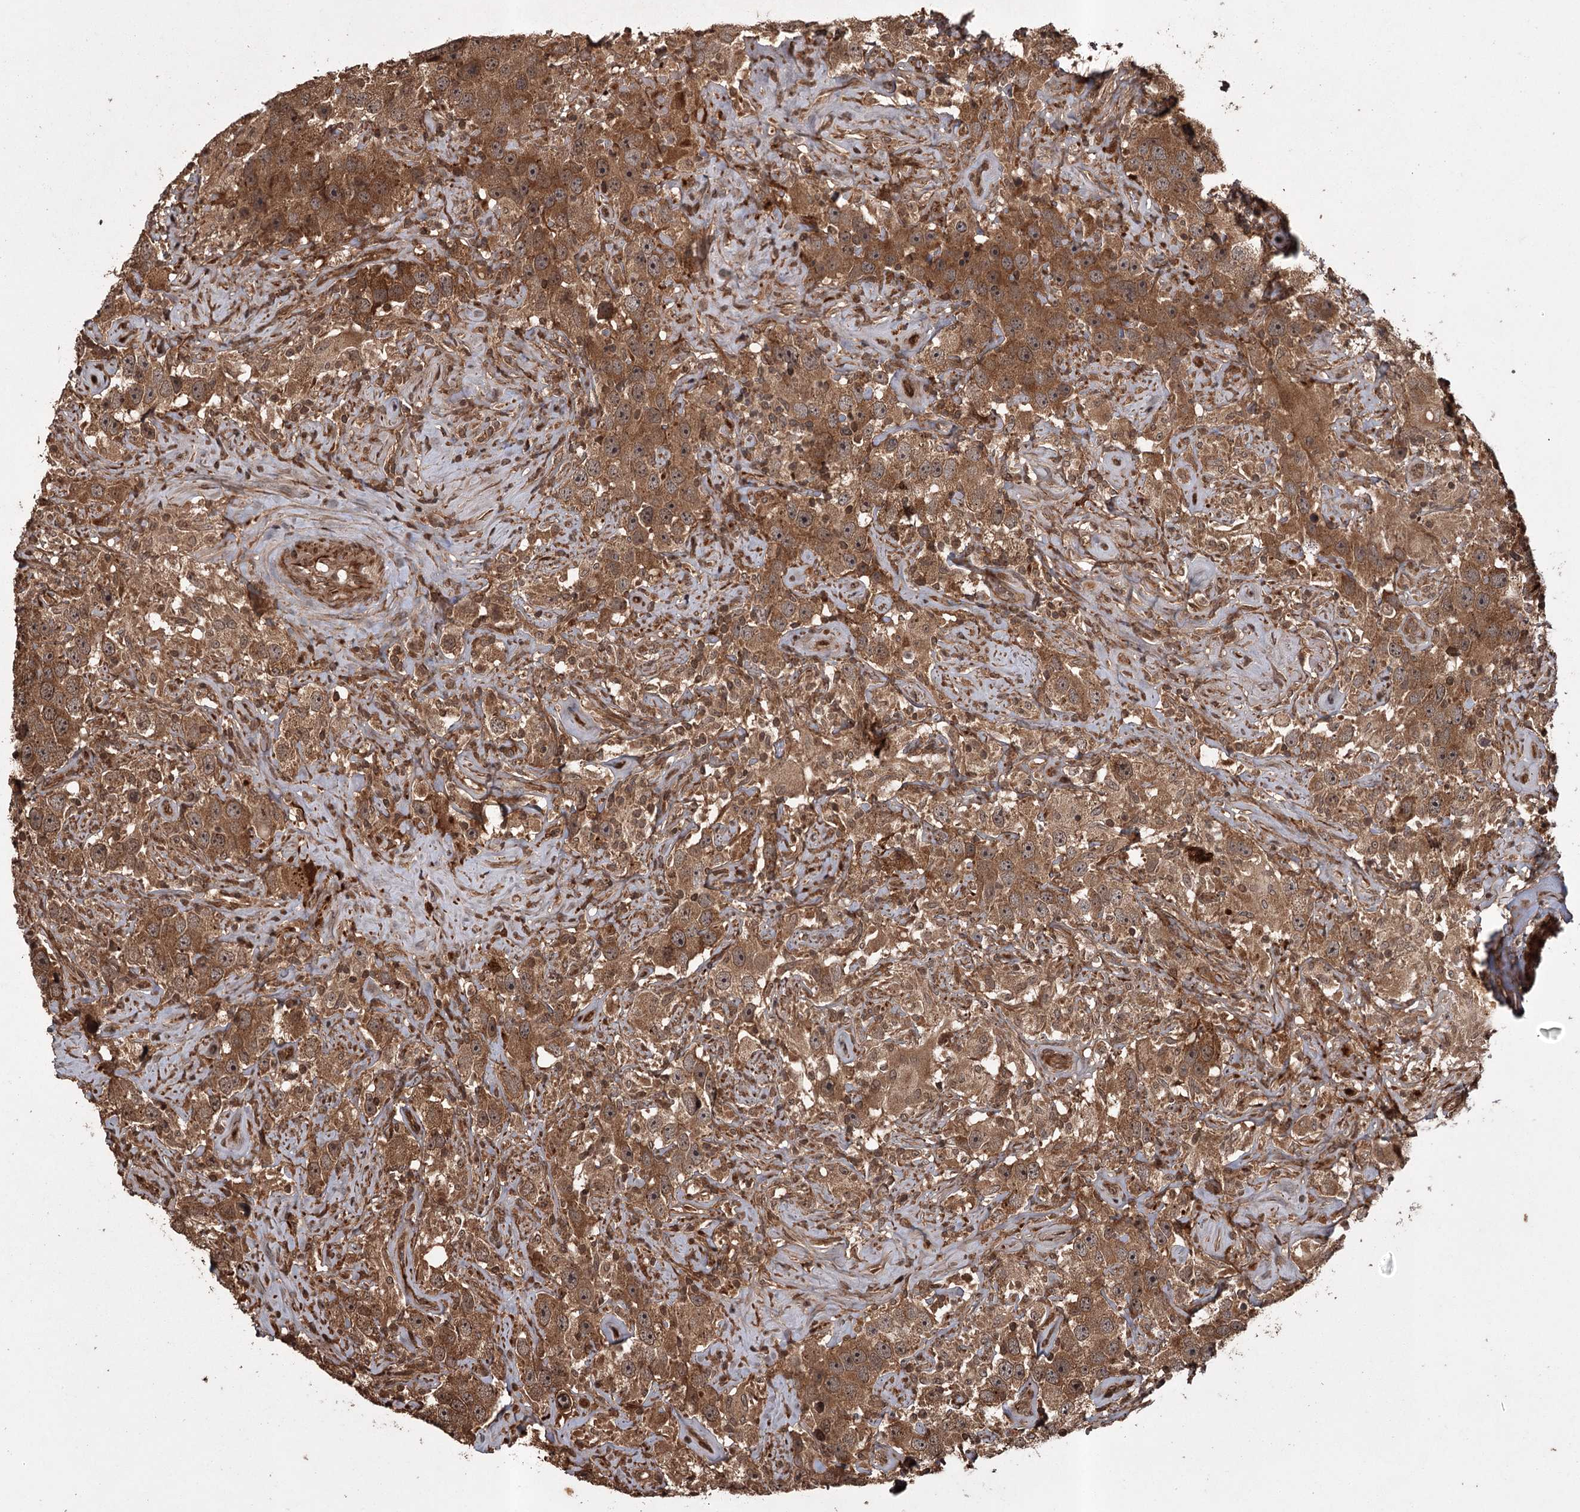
{"staining": {"intensity": "strong", "quantity": ">75%", "location": "cytoplasmic/membranous"}, "tissue": "testis cancer", "cell_type": "Tumor cells", "image_type": "cancer", "snomed": [{"axis": "morphology", "description": "Seminoma, NOS"}, {"axis": "topography", "description": "Testis"}], "caption": "Seminoma (testis) was stained to show a protein in brown. There is high levels of strong cytoplasmic/membranous staining in approximately >75% of tumor cells. (Stains: DAB in brown, nuclei in blue, Microscopy: brightfield microscopy at high magnification).", "gene": "RPAP3", "patient": {"sex": "male", "age": 49}}